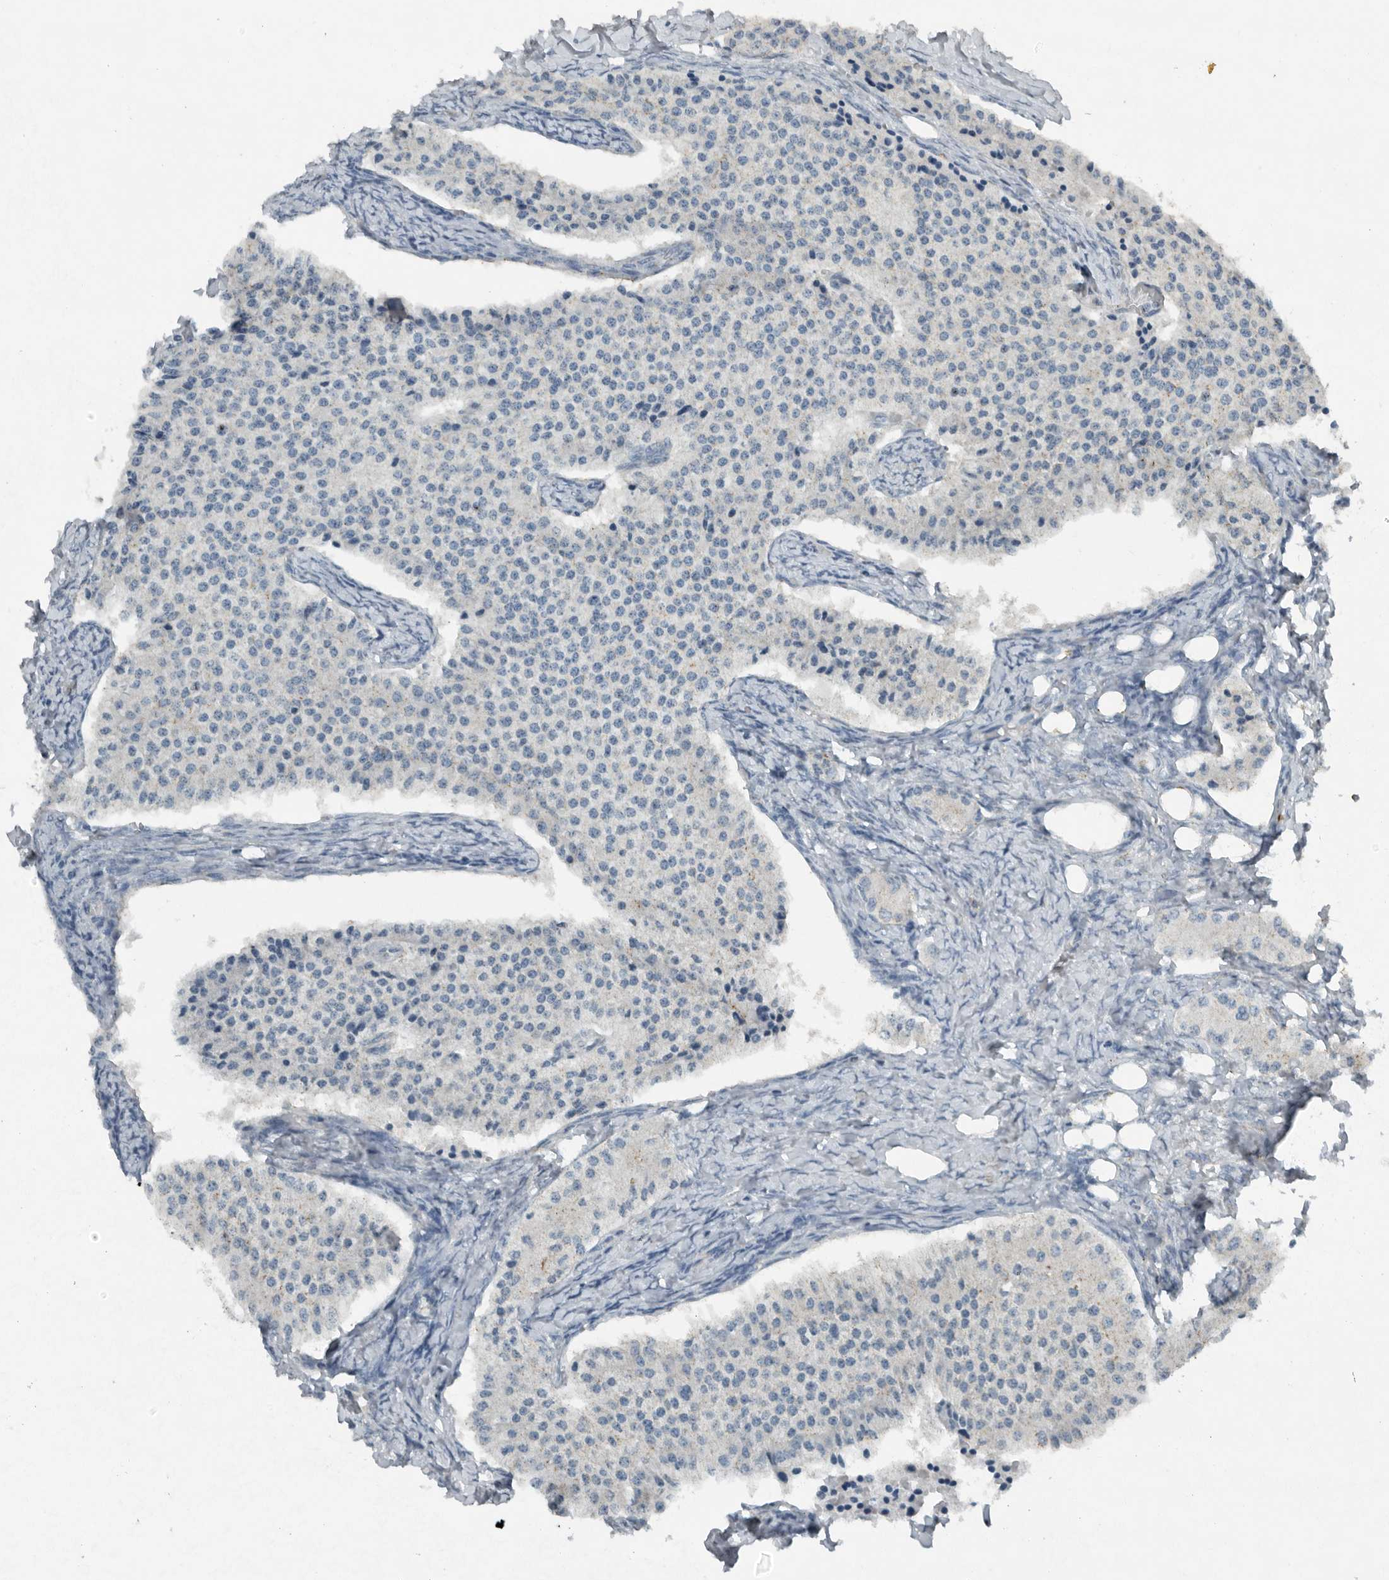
{"staining": {"intensity": "negative", "quantity": "none", "location": "none"}, "tissue": "carcinoid", "cell_type": "Tumor cells", "image_type": "cancer", "snomed": [{"axis": "morphology", "description": "Carcinoid, malignant, NOS"}, {"axis": "topography", "description": "Colon"}], "caption": "Human carcinoid (malignant) stained for a protein using immunohistochemistry (IHC) demonstrates no positivity in tumor cells.", "gene": "IL20", "patient": {"sex": "female", "age": 52}}